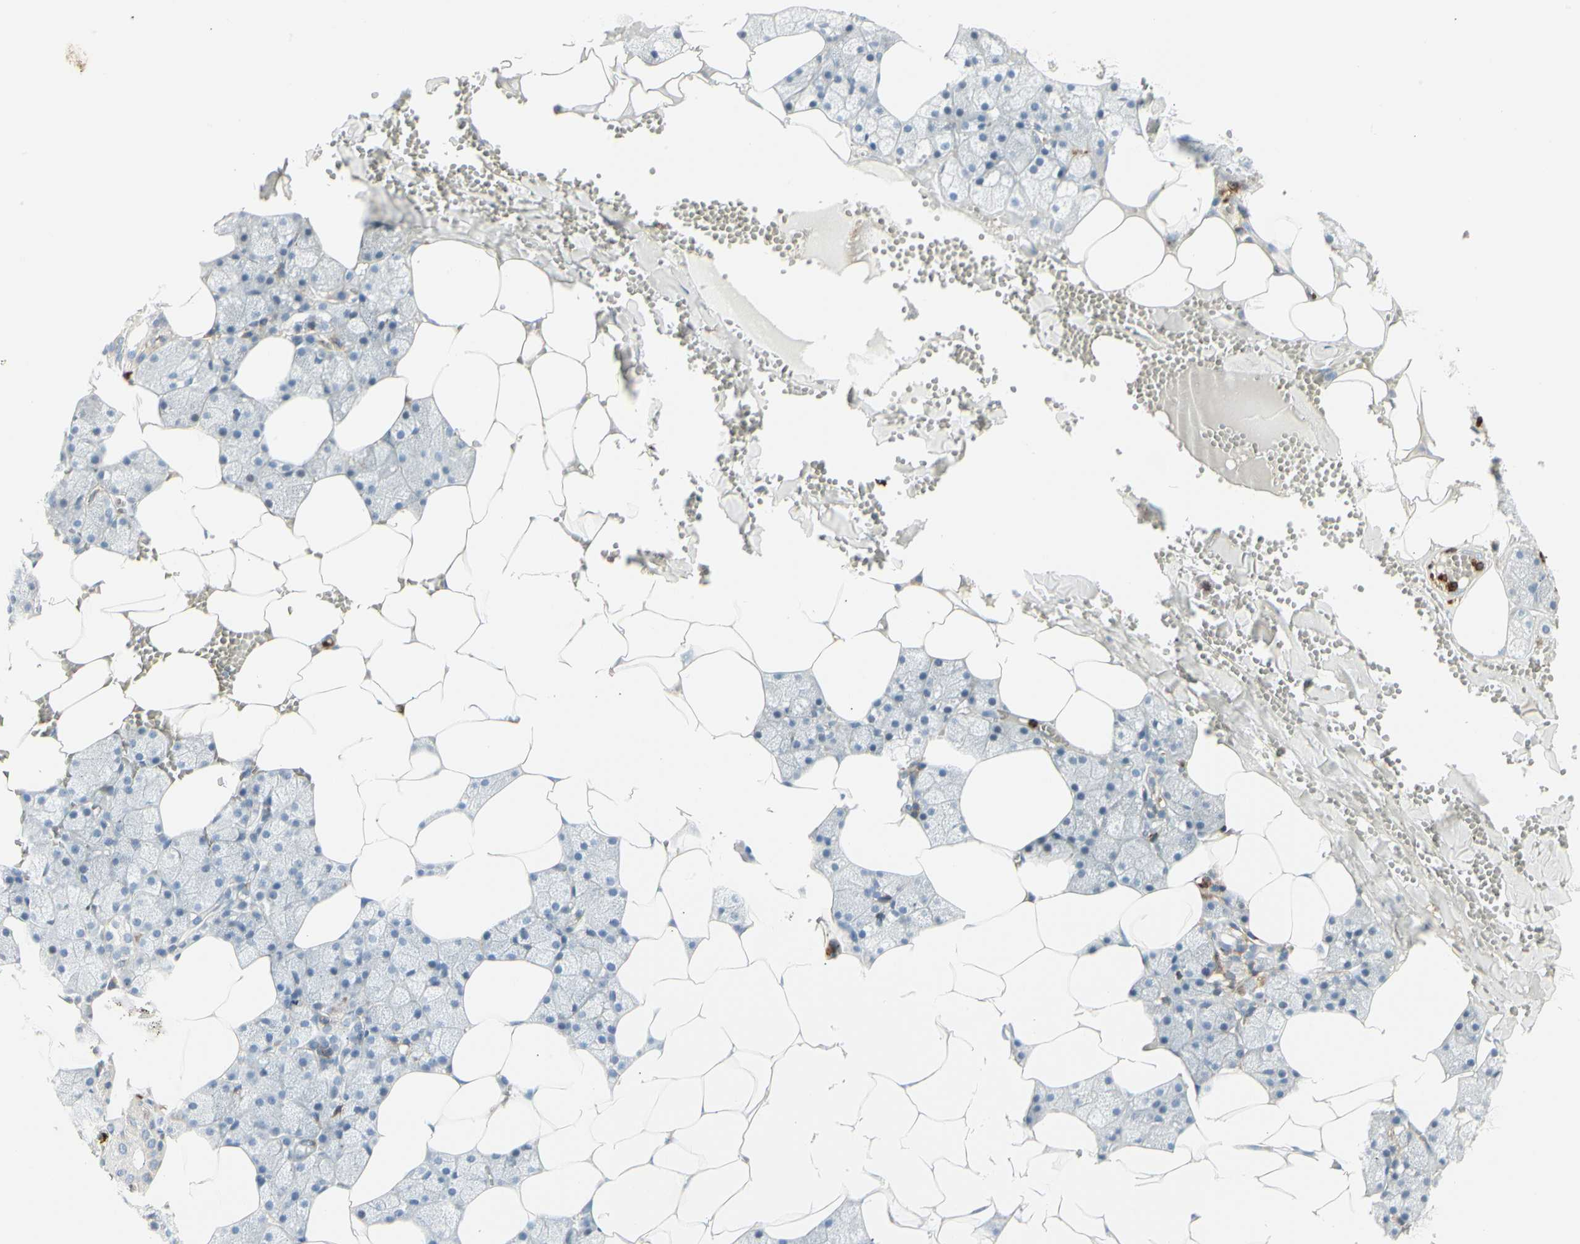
{"staining": {"intensity": "negative", "quantity": "none", "location": "none"}, "tissue": "salivary gland", "cell_type": "Glandular cells", "image_type": "normal", "snomed": [{"axis": "morphology", "description": "Normal tissue, NOS"}, {"axis": "topography", "description": "Salivary gland"}], "caption": "This is an immunohistochemistry (IHC) histopathology image of unremarkable human salivary gland. There is no positivity in glandular cells.", "gene": "ITGB2", "patient": {"sex": "male", "age": 62}}